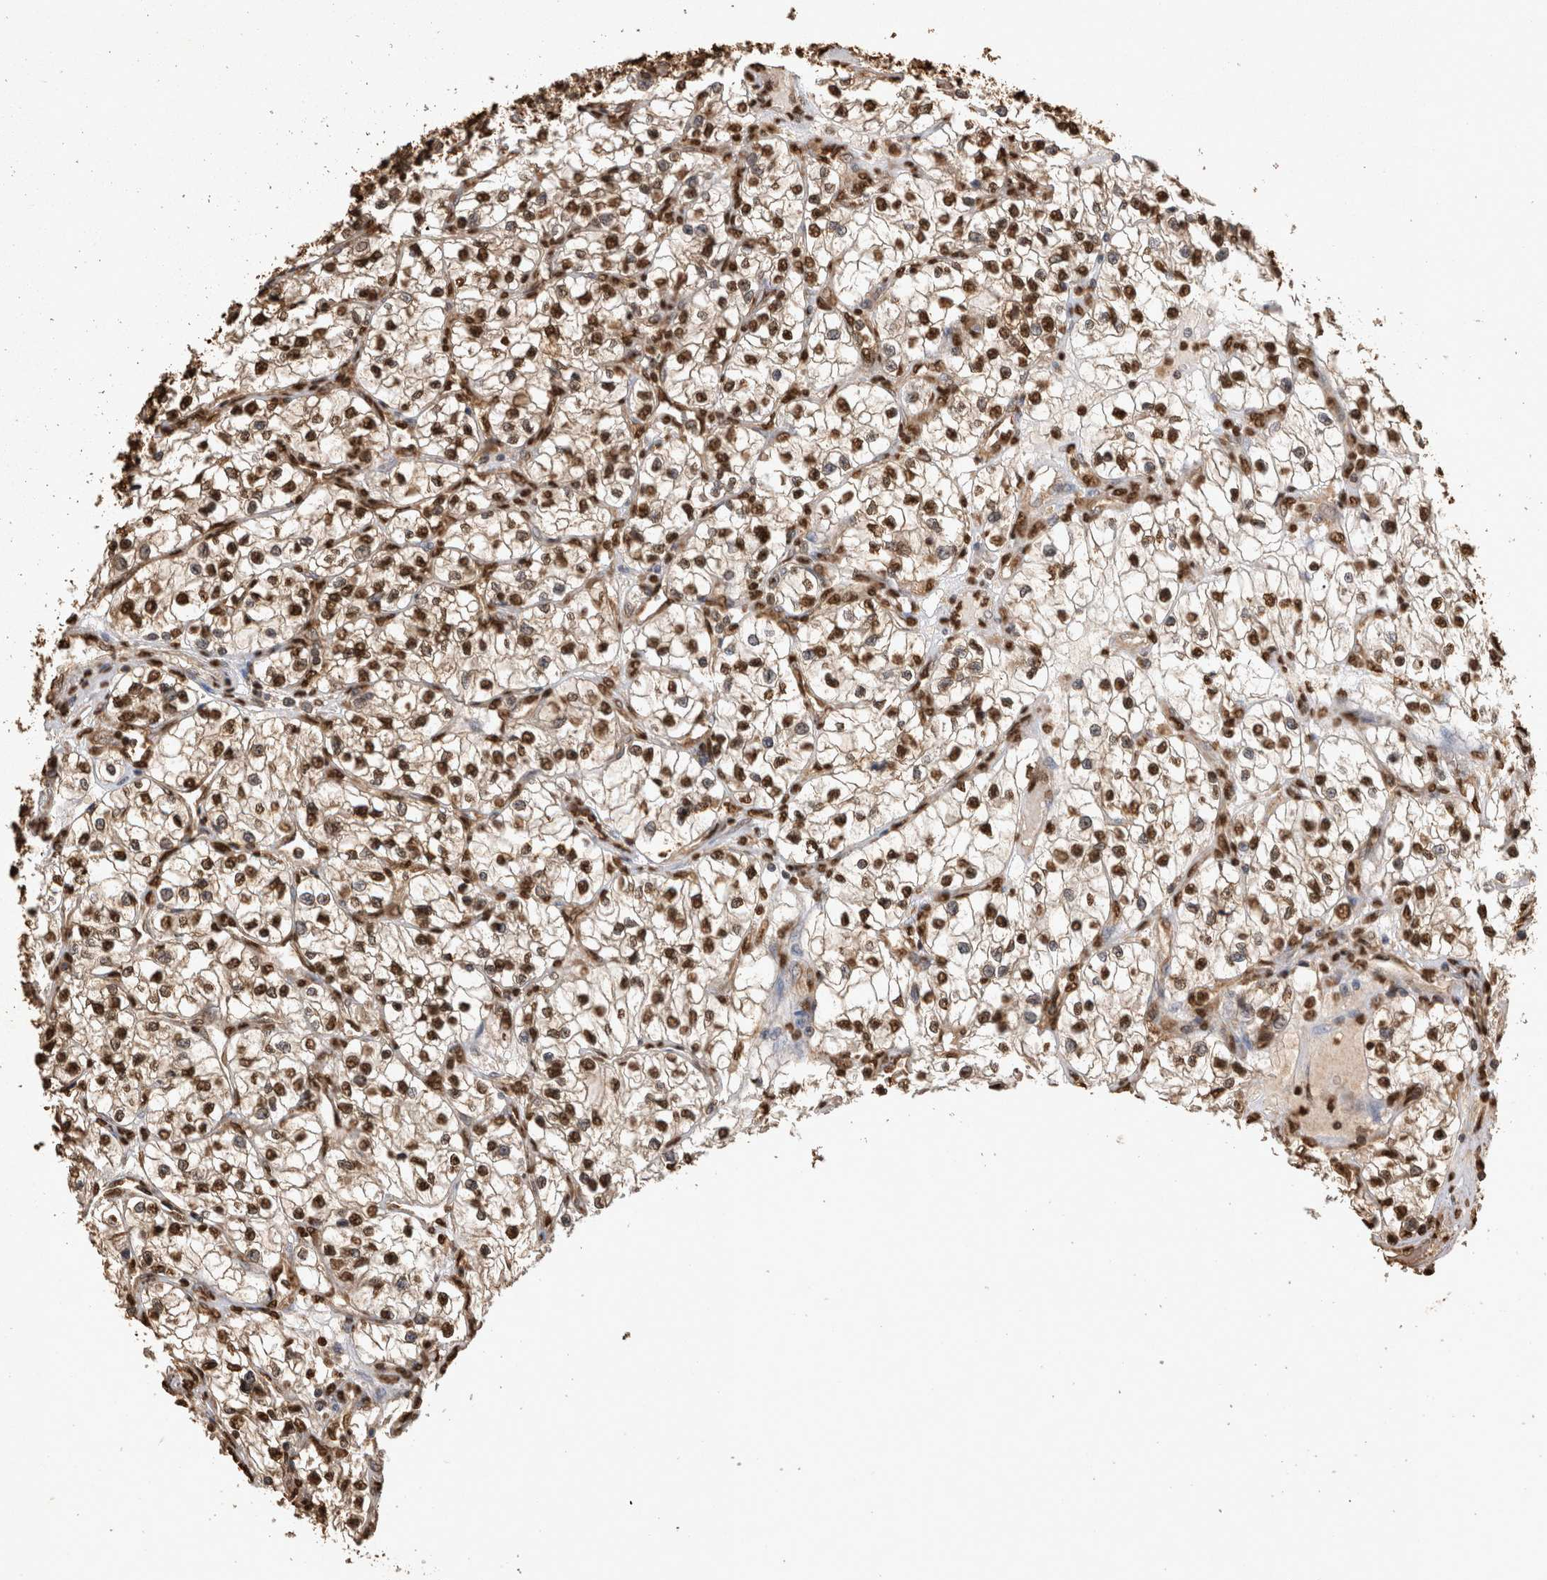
{"staining": {"intensity": "moderate", "quantity": ">75%", "location": "nuclear"}, "tissue": "renal cancer", "cell_type": "Tumor cells", "image_type": "cancer", "snomed": [{"axis": "morphology", "description": "Adenocarcinoma, NOS"}, {"axis": "topography", "description": "Kidney"}], "caption": "Tumor cells reveal moderate nuclear positivity in approximately >75% of cells in renal adenocarcinoma. The staining was performed using DAB (3,3'-diaminobenzidine) to visualize the protein expression in brown, while the nuclei were stained in blue with hematoxylin (Magnification: 20x).", "gene": "OAS2", "patient": {"sex": "female", "age": 57}}